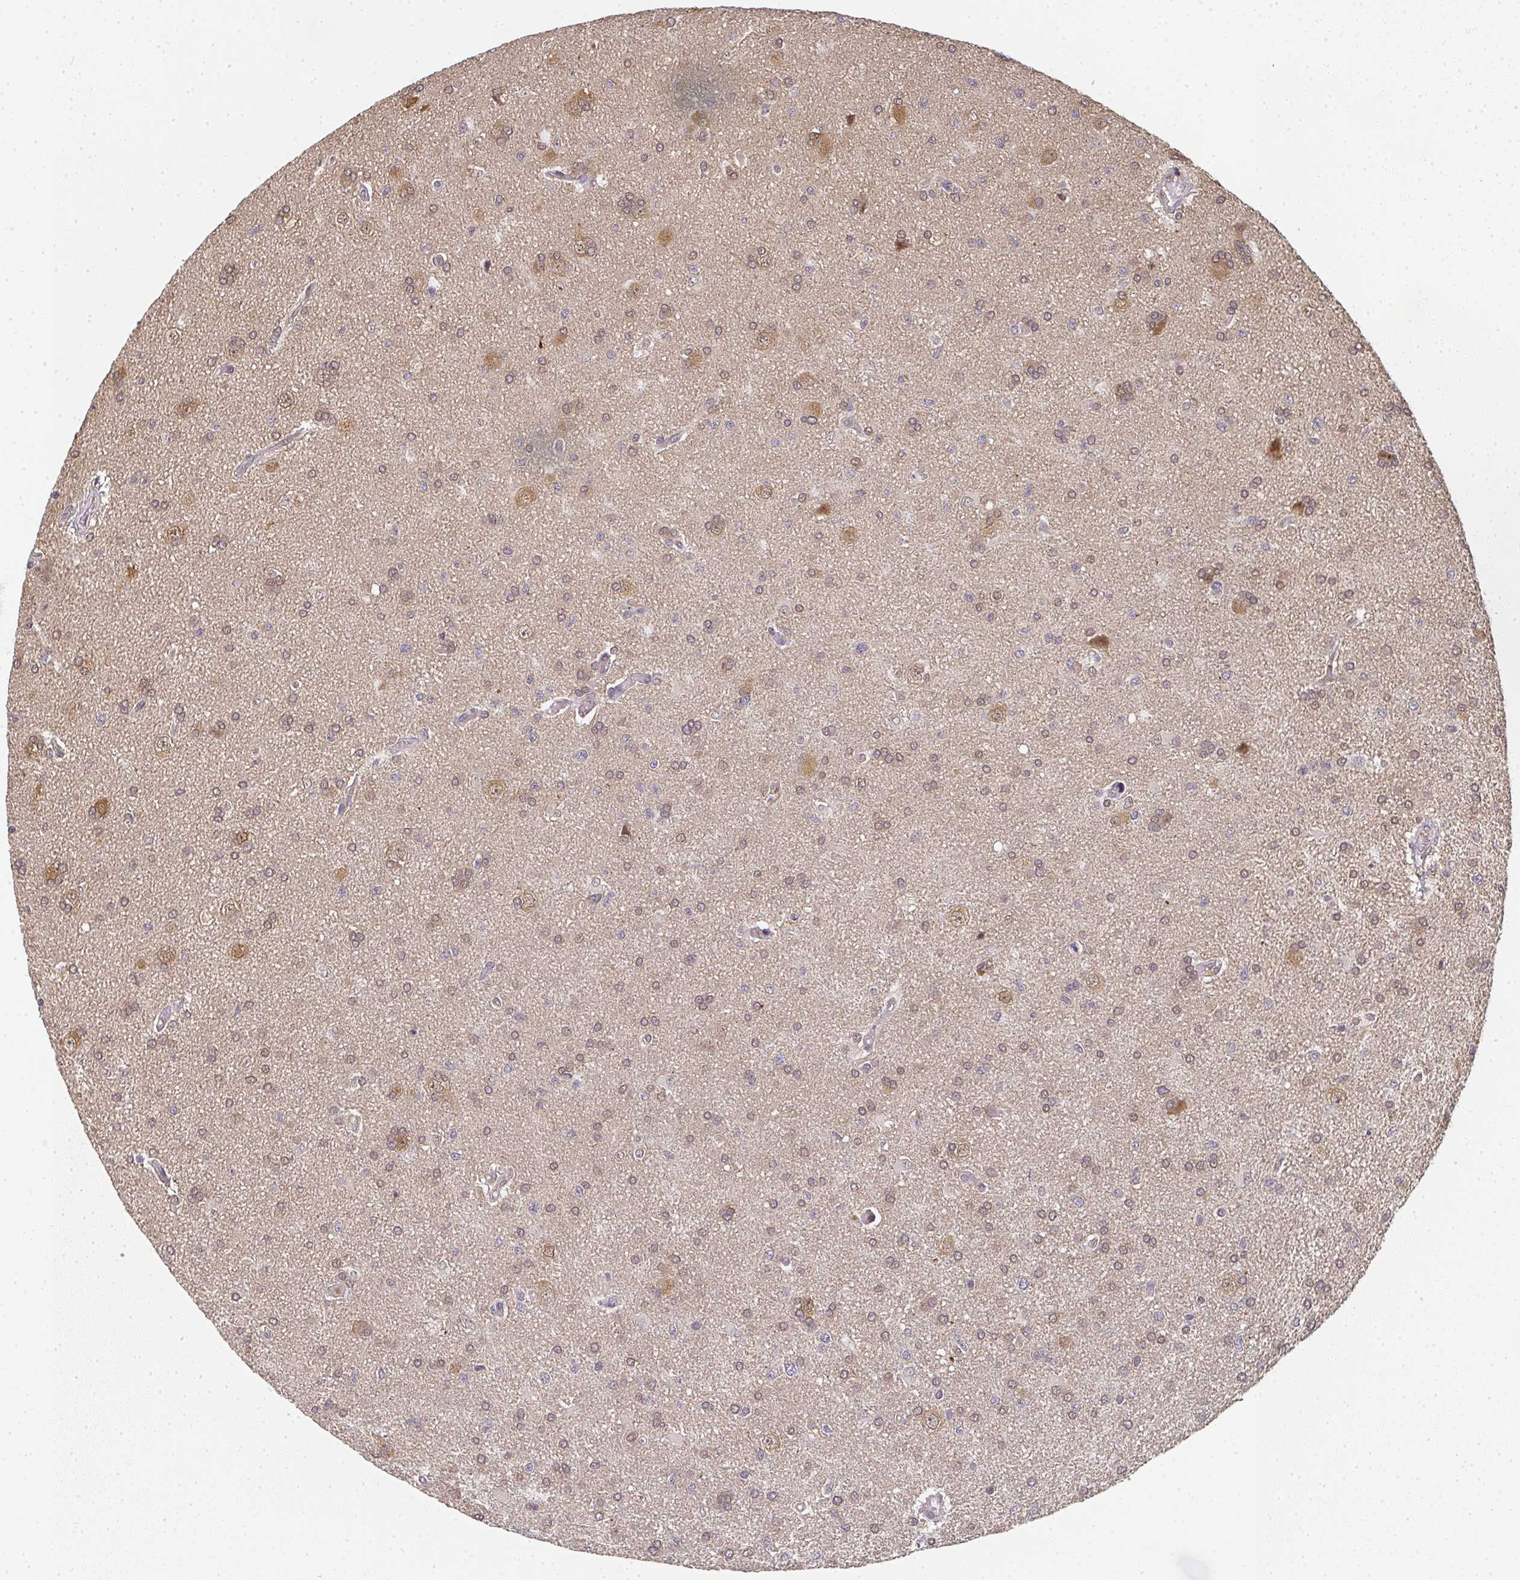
{"staining": {"intensity": "weak", "quantity": "<25%", "location": "cytoplasmic/membranous,nuclear"}, "tissue": "glioma", "cell_type": "Tumor cells", "image_type": "cancer", "snomed": [{"axis": "morphology", "description": "Glioma, malignant, High grade"}, {"axis": "topography", "description": "Brain"}], "caption": "Immunohistochemical staining of human malignant glioma (high-grade) displays no significant expression in tumor cells. Nuclei are stained in blue.", "gene": "SLC35B3", "patient": {"sex": "male", "age": 68}}